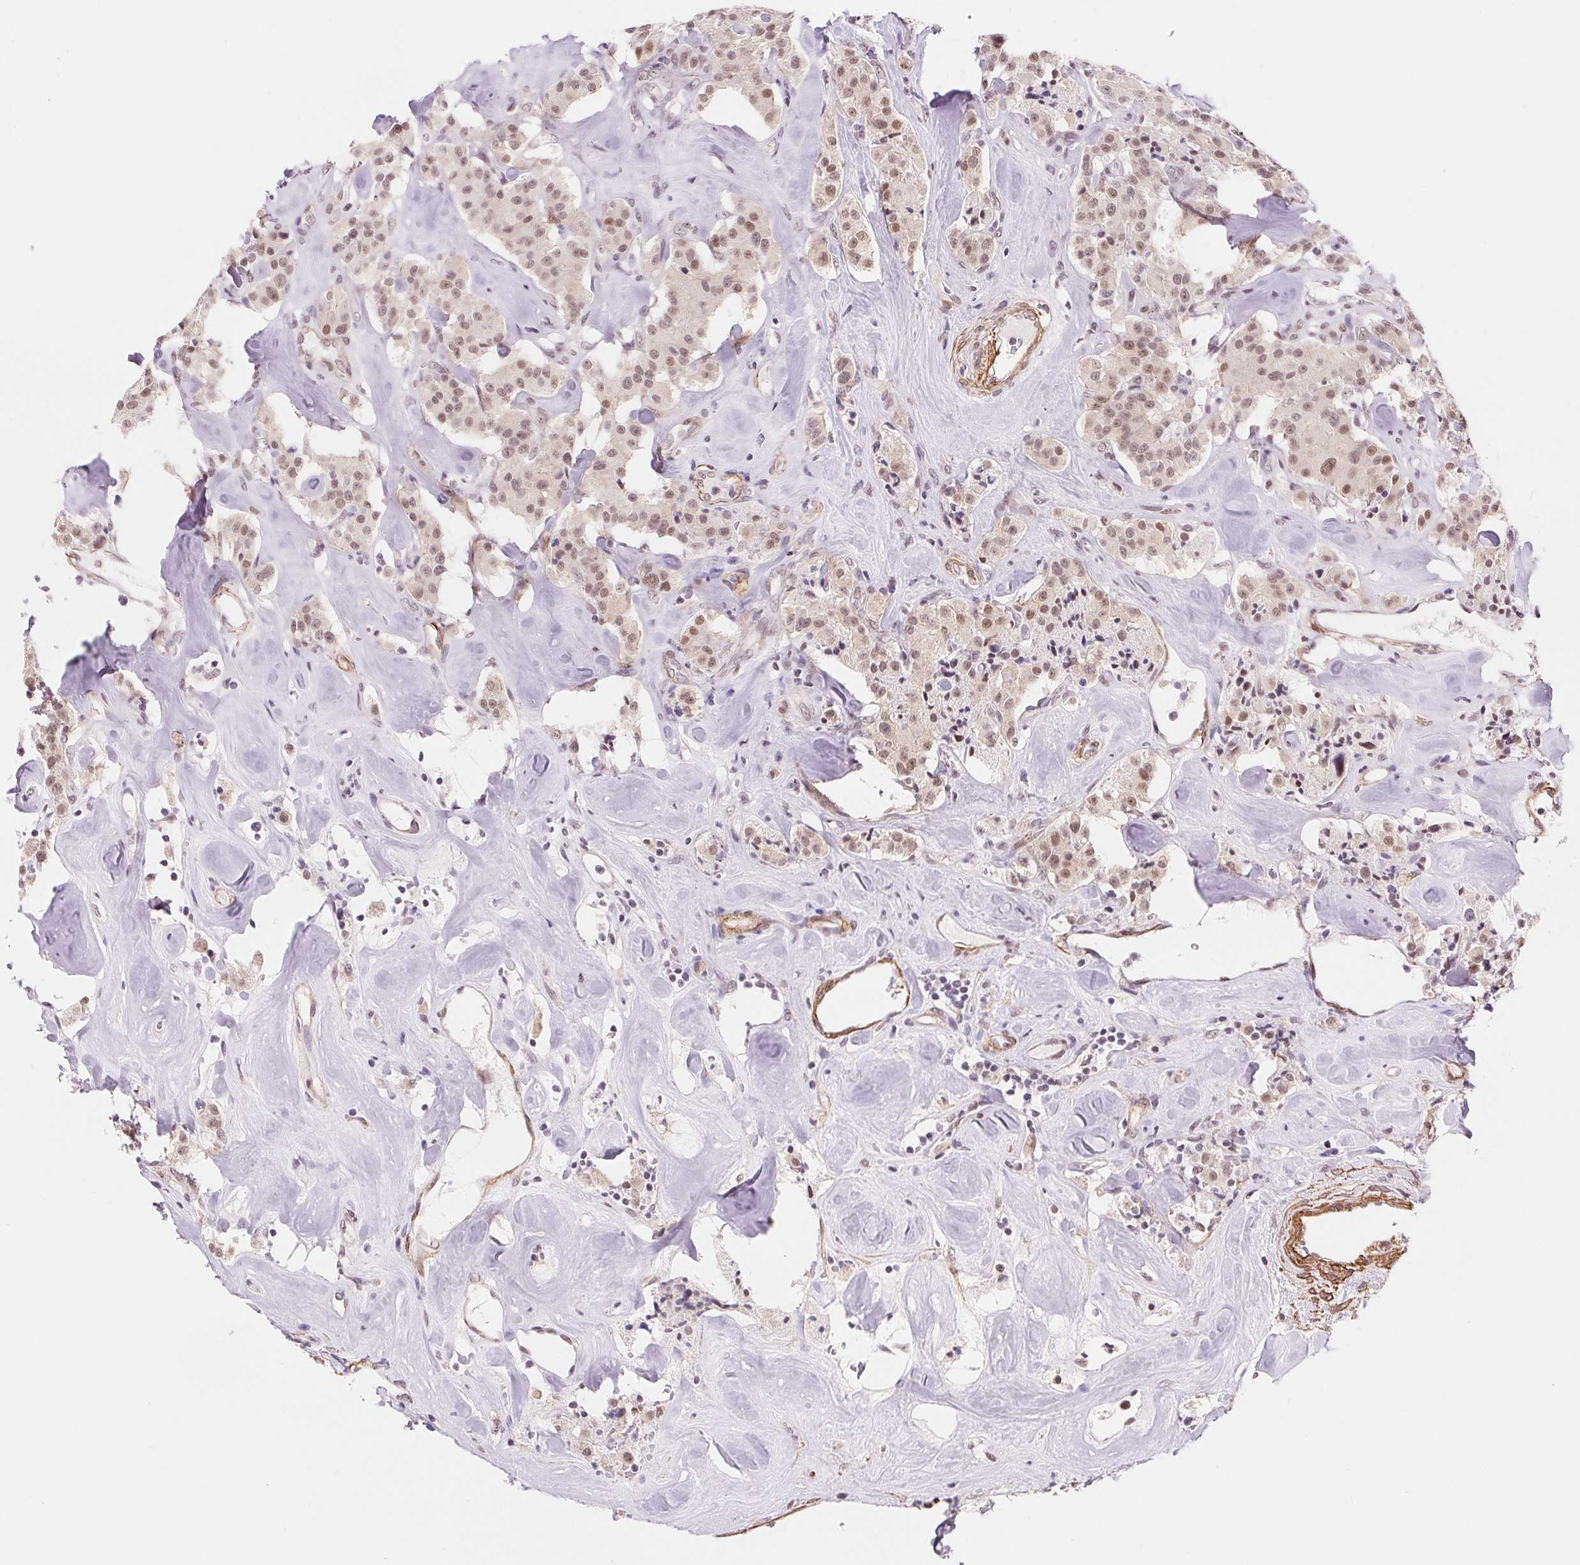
{"staining": {"intensity": "weak", "quantity": ">75%", "location": "nuclear"}, "tissue": "carcinoid", "cell_type": "Tumor cells", "image_type": "cancer", "snomed": [{"axis": "morphology", "description": "Carcinoid, malignant, NOS"}, {"axis": "topography", "description": "Pancreas"}], "caption": "Weak nuclear staining is seen in about >75% of tumor cells in carcinoid.", "gene": "BCAT1", "patient": {"sex": "male", "age": 41}}